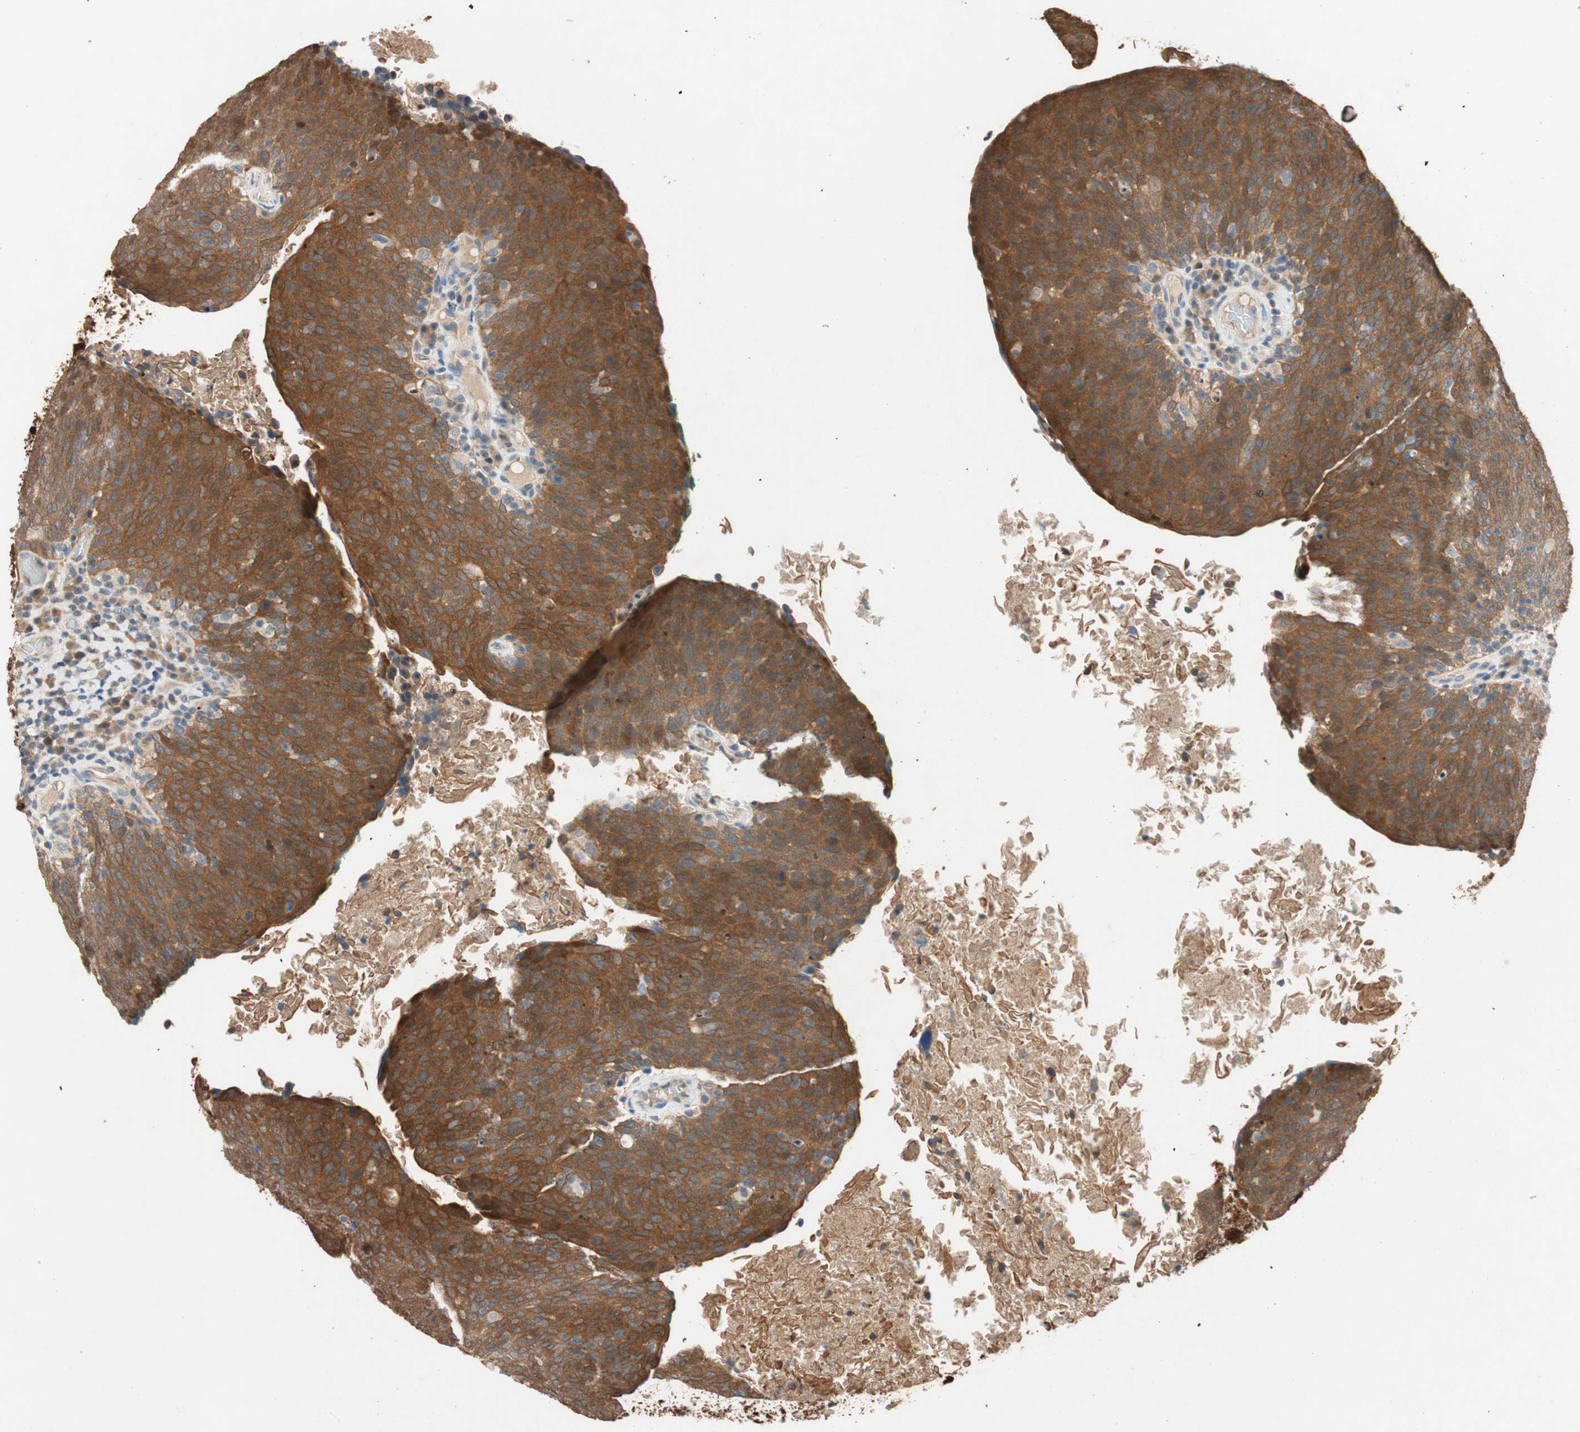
{"staining": {"intensity": "strong", "quantity": ">75%", "location": "cytoplasmic/membranous"}, "tissue": "head and neck cancer", "cell_type": "Tumor cells", "image_type": "cancer", "snomed": [{"axis": "morphology", "description": "Squamous cell carcinoma, NOS"}, {"axis": "morphology", "description": "Squamous cell carcinoma, metastatic, NOS"}, {"axis": "topography", "description": "Lymph node"}, {"axis": "topography", "description": "Head-Neck"}], "caption": "Immunohistochemical staining of human metastatic squamous cell carcinoma (head and neck) reveals strong cytoplasmic/membranous protein expression in about >75% of tumor cells.", "gene": "SERPINB5", "patient": {"sex": "male", "age": 62}}